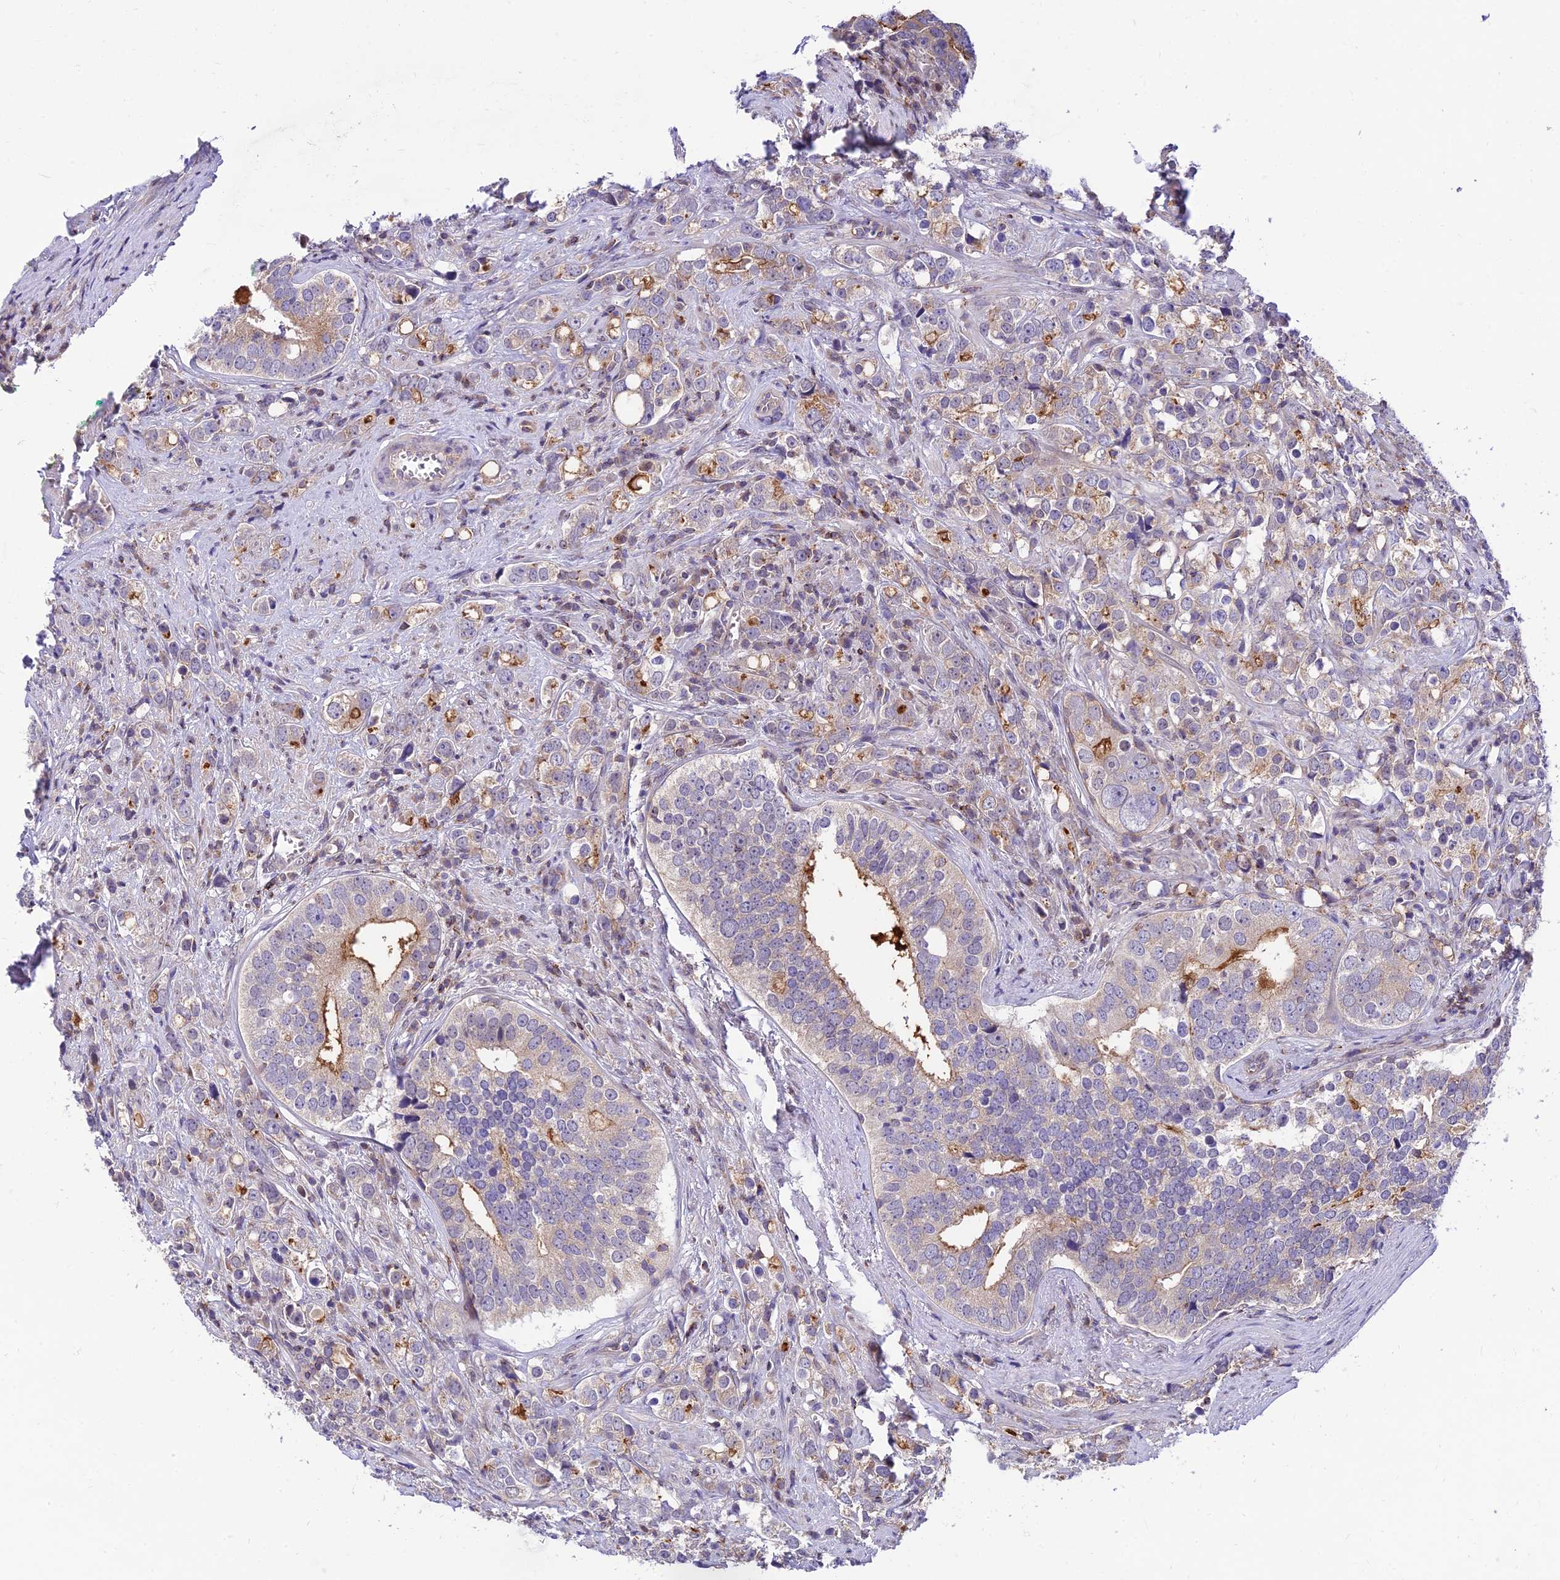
{"staining": {"intensity": "moderate", "quantity": "<25%", "location": "cytoplasmic/membranous"}, "tissue": "prostate cancer", "cell_type": "Tumor cells", "image_type": "cancer", "snomed": [{"axis": "morphology", "description": "Adenocarcinoma, High grade"}, {"axis": "topography", "description": "Prostate"}], "caption": "An immunohistochemistry (IHC) image of neoplastic tissue is shown. Protein staining in brown shows moderate cytoplasmic/membranous positivity in prostate cancer (high-grade adenocarcinoma) within tumor cells.", "gene": "C6orf132", "patient": {"sex": "male", "age": 71}}